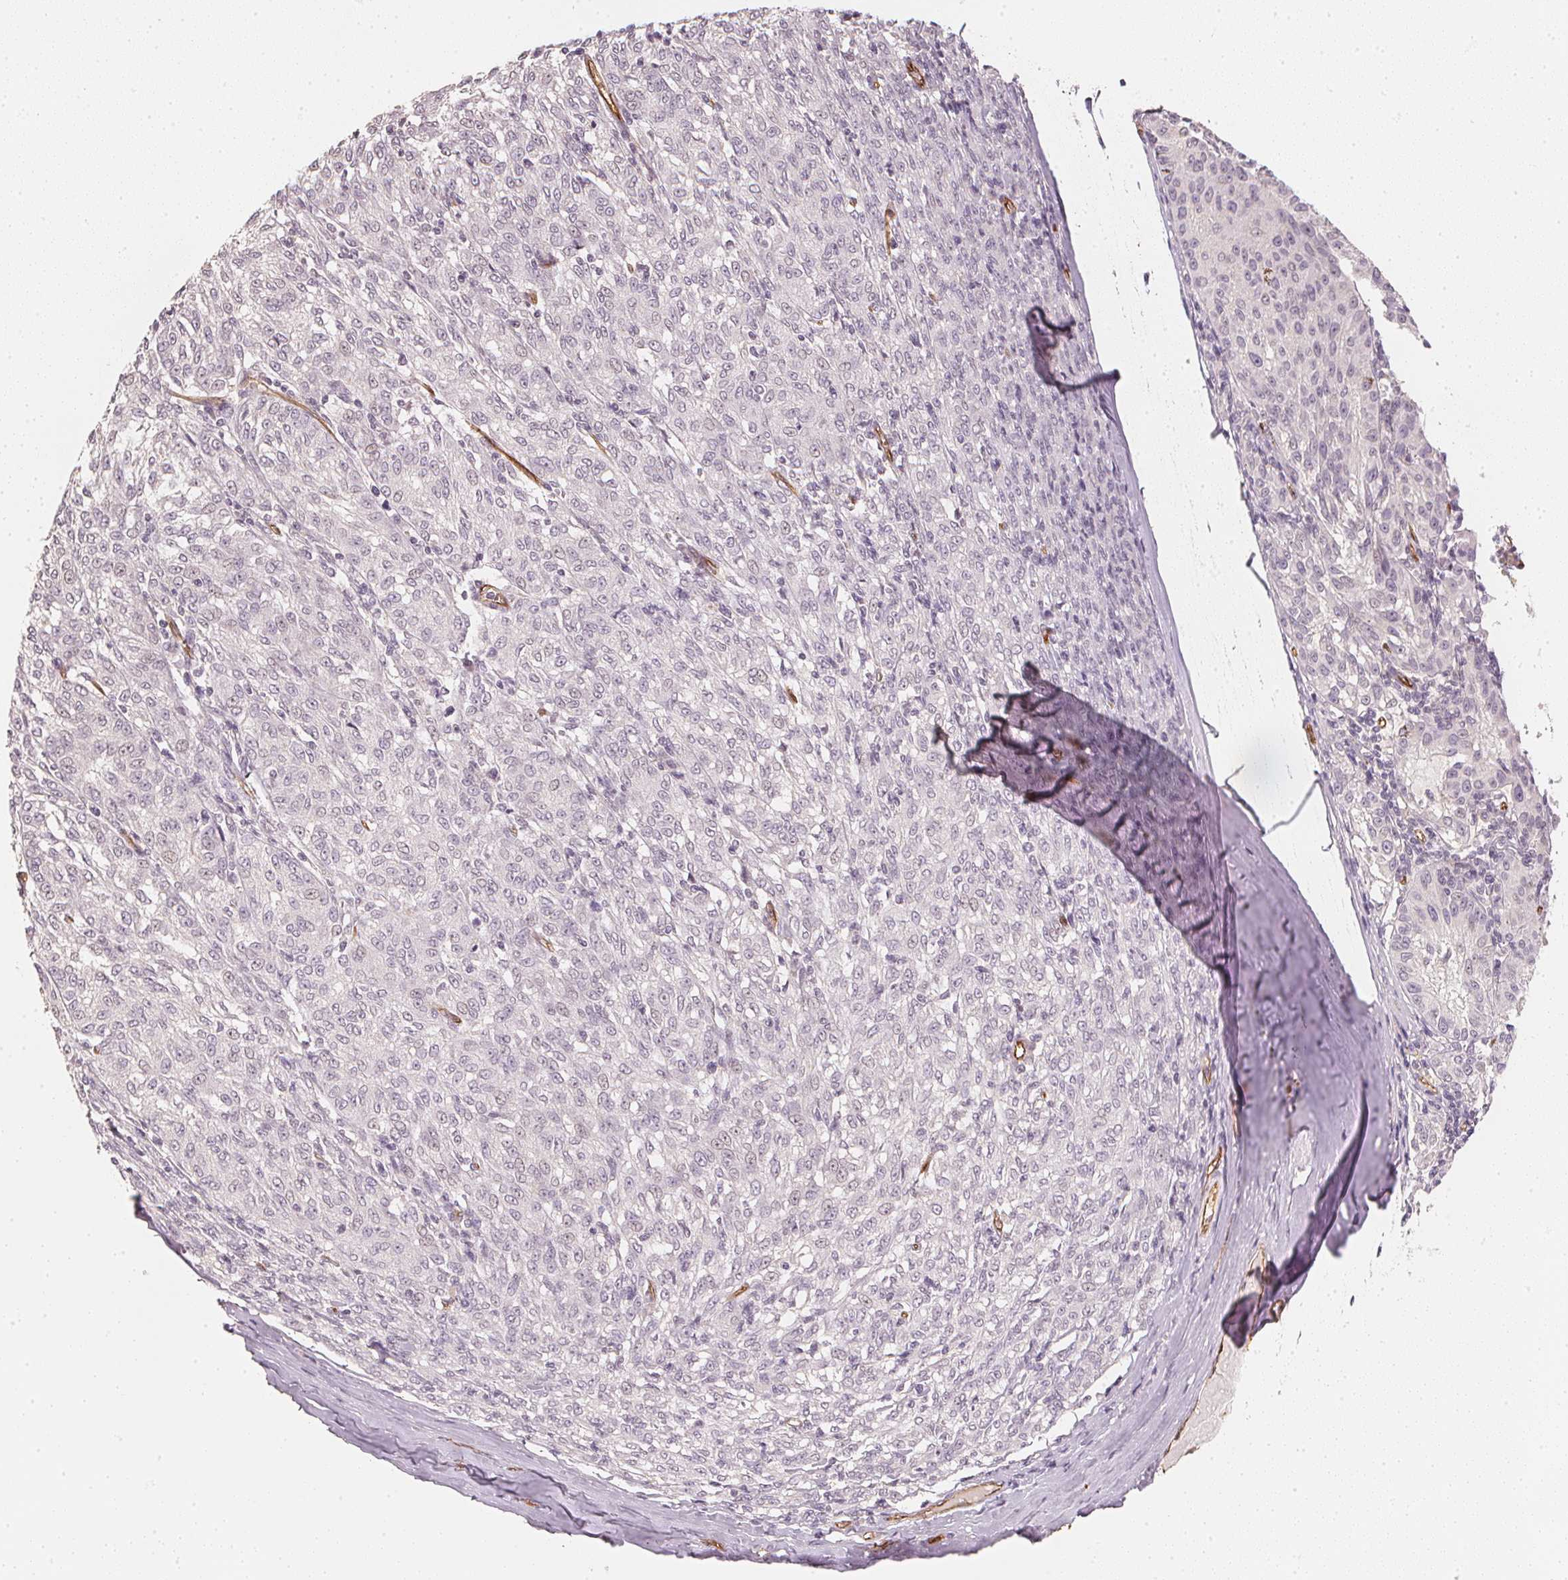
{"staining": {"intensity": "negative", "quantity": "none", "location": "none"}, "tissue": "melanoma", "cell_type": "Tumor cells", "image_type": "cancer", "snomed": [{"axis": "morphology", "description": "Malignant melanoma, NOS"}, {"axis": "topography", "description": "Skin"}], "caption": "Immunohistochemistry (IHC) micrograph of neoplastic tissue: malignant melanoma stained with DAB demonstrates no significant protein positivity in tumor cells.", "gene": "CIB1", "patient": {"sex": "female", "age": 72}}